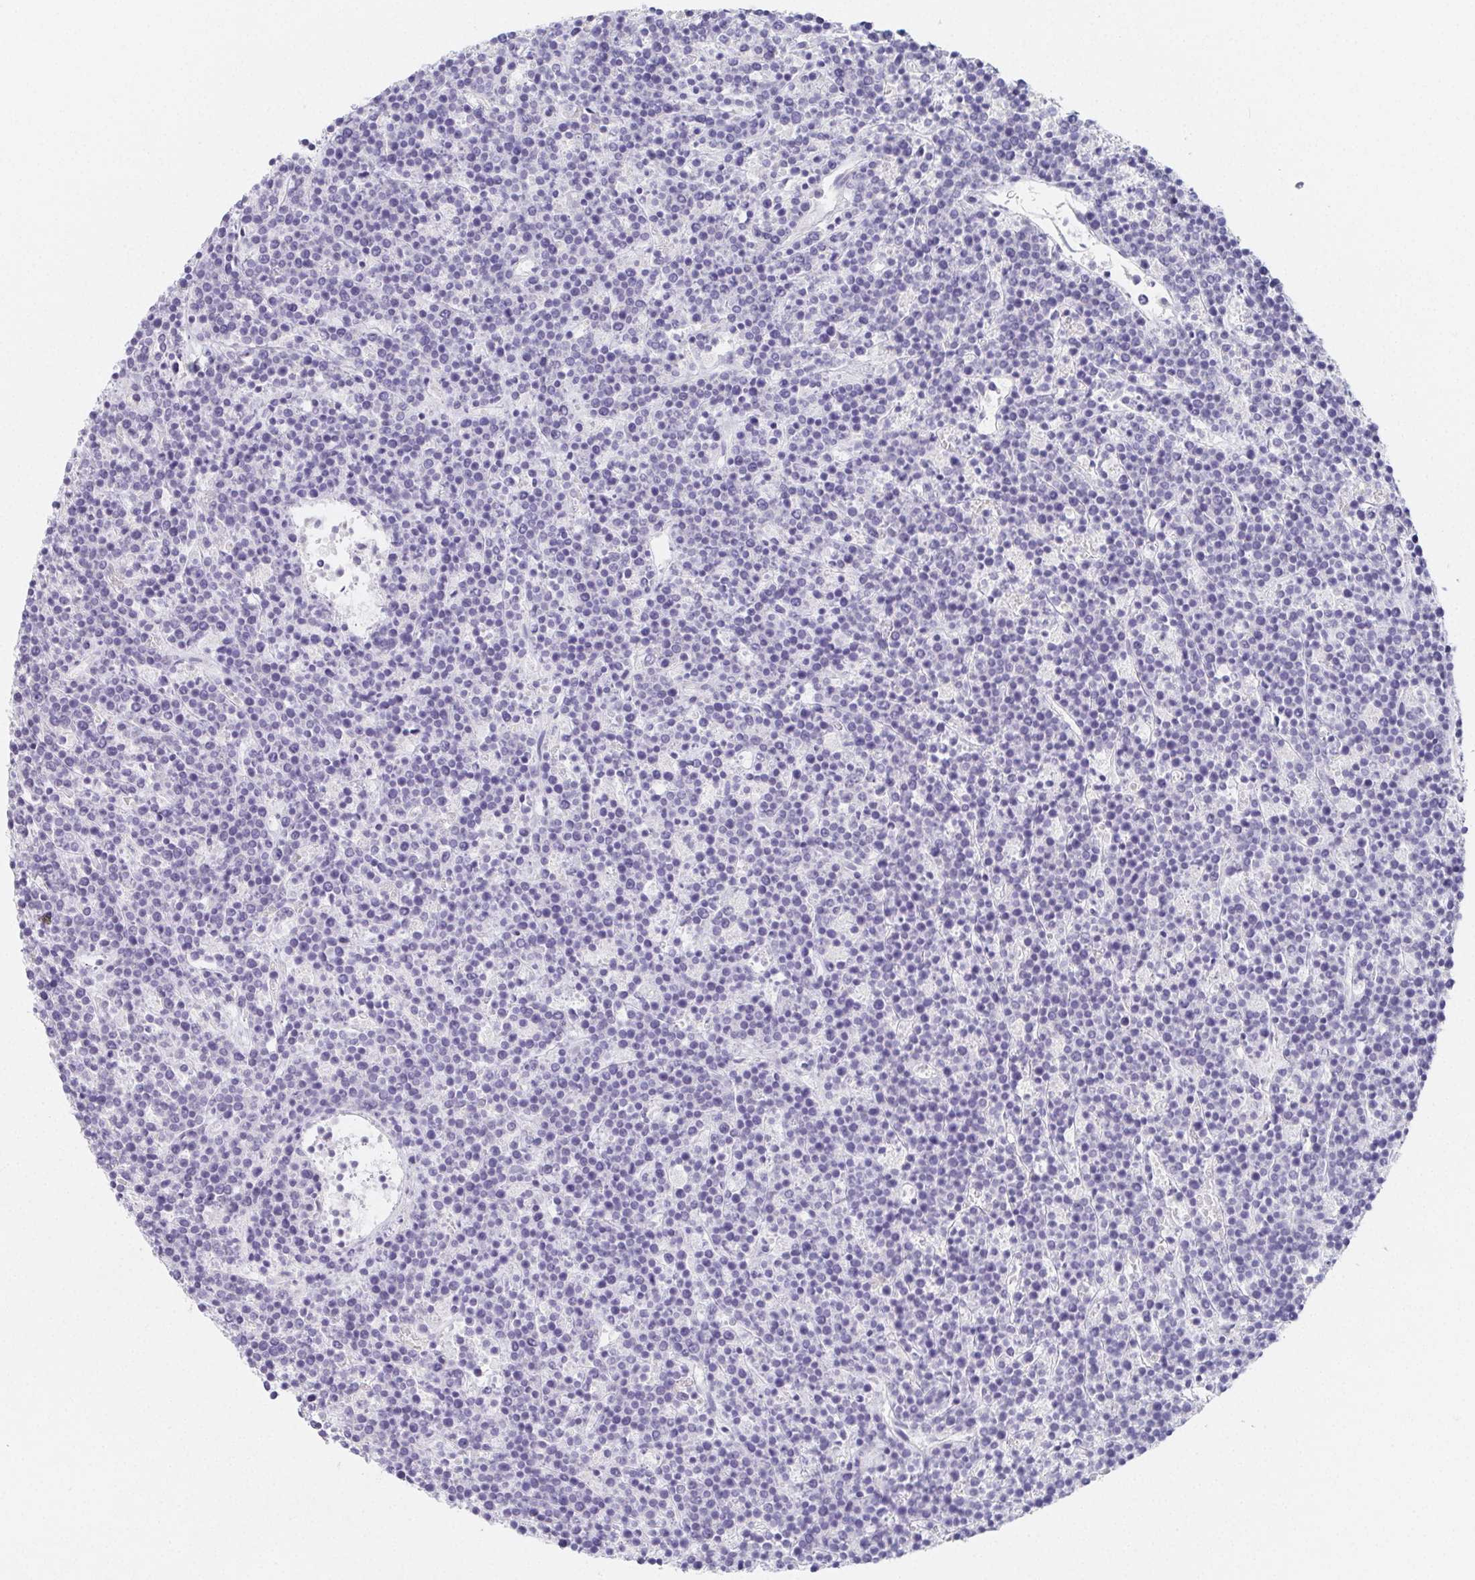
{"staining": {"intensity": "negative", "quantity": "none", "location": "none"}, "tissue": "lymphoma", "cell_type": "Tumor cells", "image_type": "cancer", "snomed": [{"axis": "morphology", "description": "Malignant lymphoma, non-Hodgkin's type, High grade"}, {"axis": "topography", "description": "Ovary"}], "caption": "High magnification brightfield microscopy of lymphoma stained with DAB (3,3'-diaminobenzidine) (brown) and counterstained with hematoxylin (blue): tumor cells show no significant positivity.", "gene": "GLIPR1L1", "patient": {"sex": "female", "age": 56}}